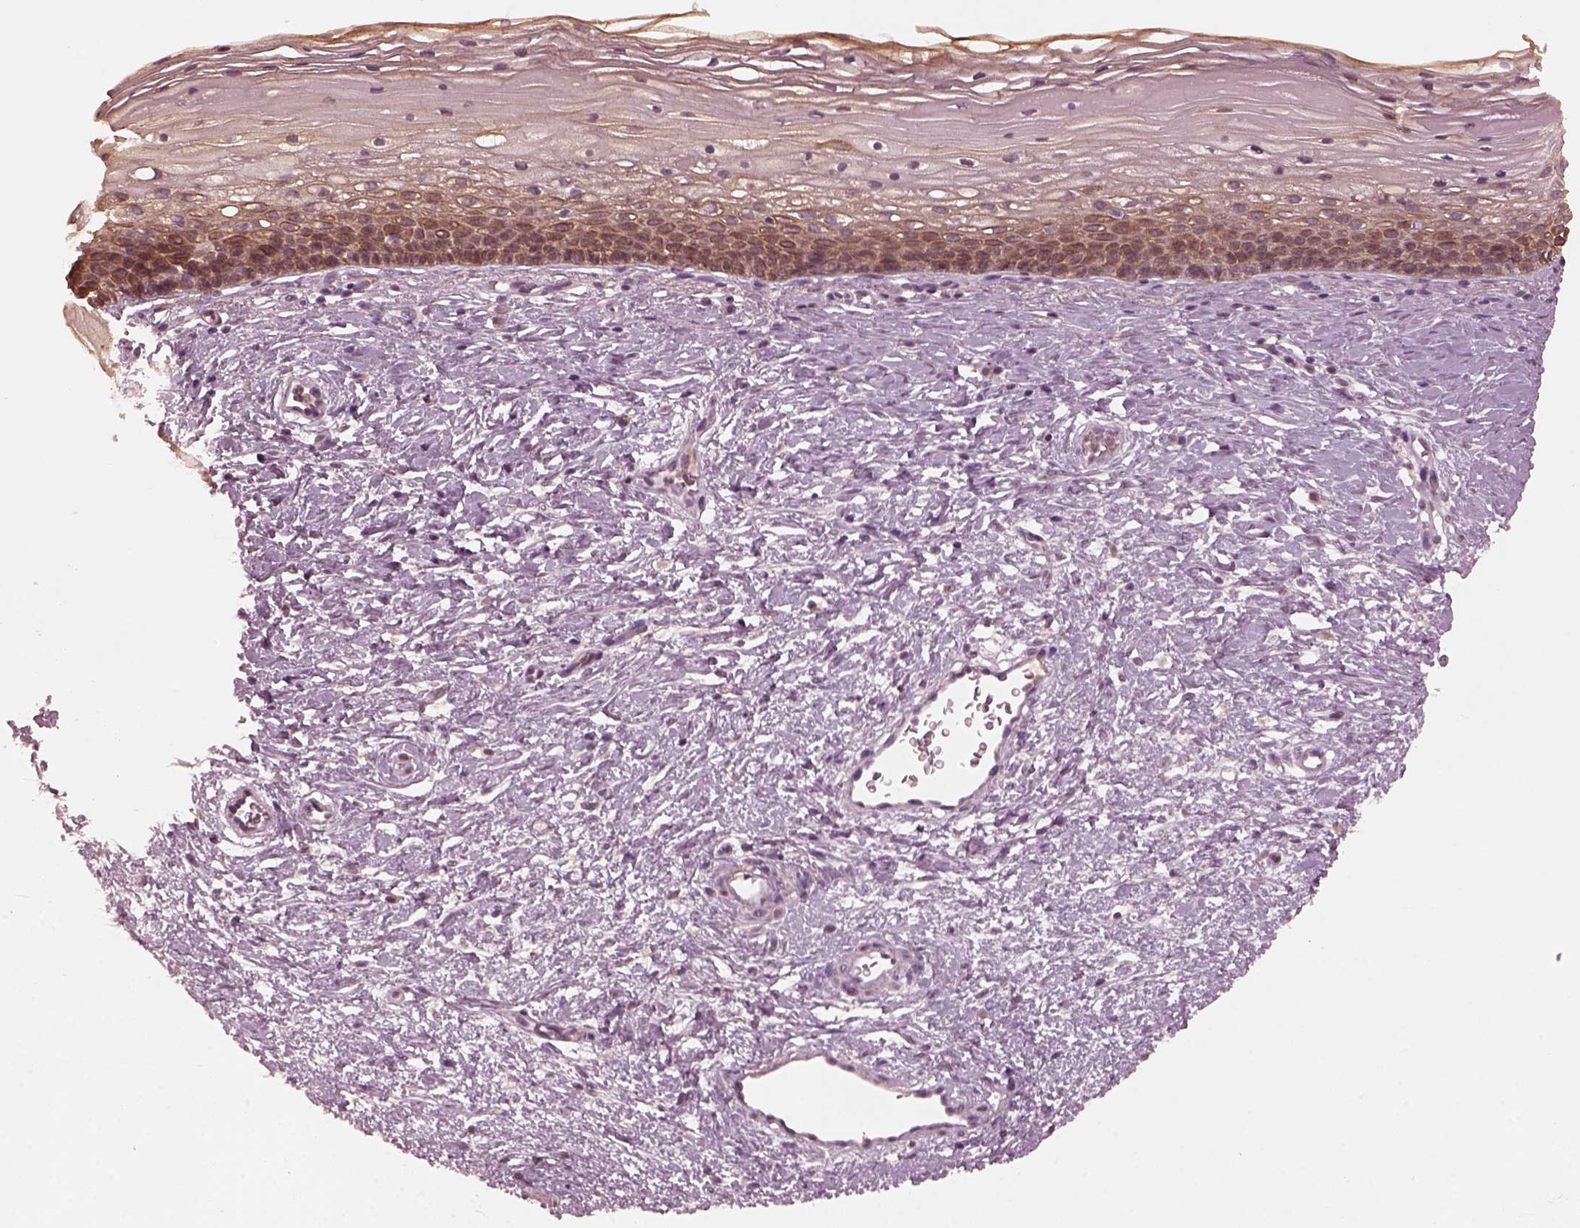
{"staining": {"intensity": "strong", "quantity": "<25%", "location": "cytoplasmic/membranous"}, "tissue": "cervix", "cell_type": "Squamous epithelial cells", "image_type": "normal", "snomed": [{"axis": "morphology", "description": "Normal tissue, NOS"}, {"axis": "topography", "description": "Cervix"}], "caption": "This is a micrograph of IHC staining of unremarkable cervix, which shows strong expression in the cytoplasmic/membranous of squamous epithelial cells.", "gene": "KRT79", "patient": {"sex": "female", "age": 34}}